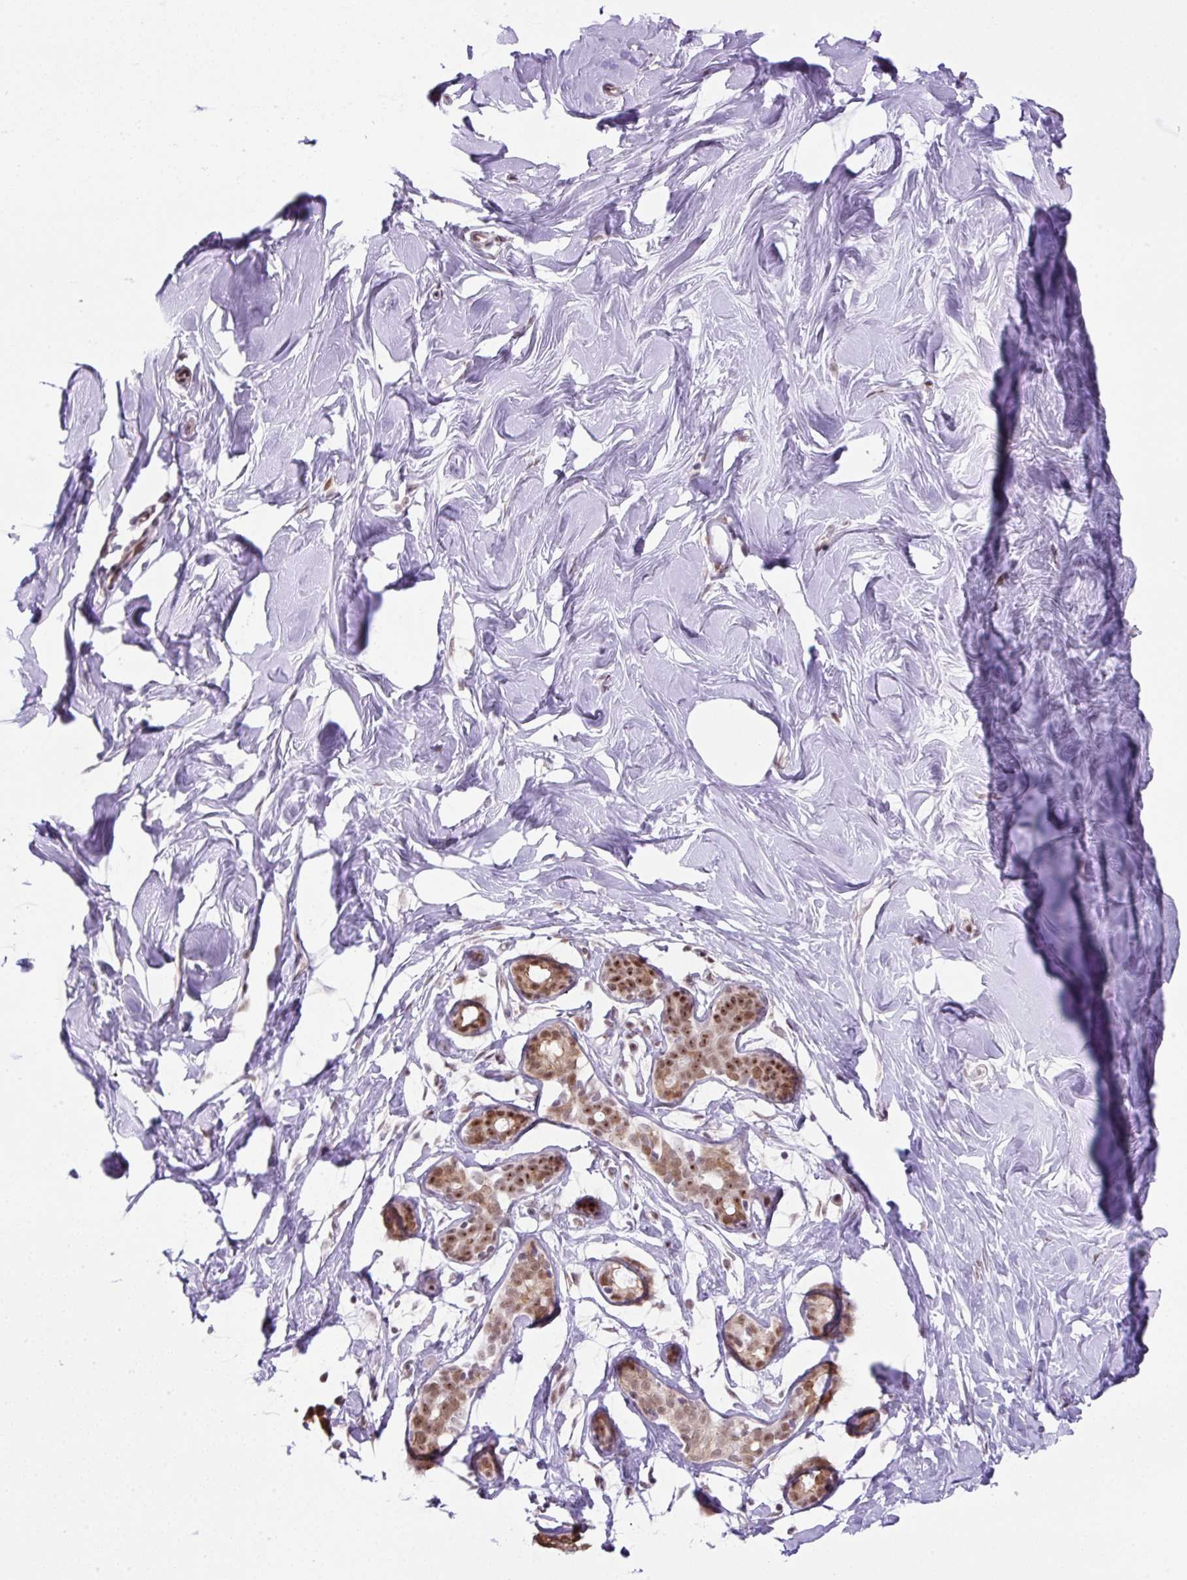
{"staining": {"intensity": "moderate", "quantity": "<25%", "location": "nuclear"}, "tissue": "breast", "cell_type": "Adipocytes", "image_type": "normal", "snomed": [{"axis": "morphology", "description": "Normal tissue, NOS"}, {"axis": "topography", "description": "Breast"}], "caption": "Immunohistochemical staining of benign human breast shows moderate nuclear protein positivity in approximately <25% of adipocytes. The staining is performed using DAB brown chromogen to label protein expression. The nuclei are counter-stained blue using hematoxylin.", "gene": "TAF1A", "patient": {"sex": "female", "age": 27}}